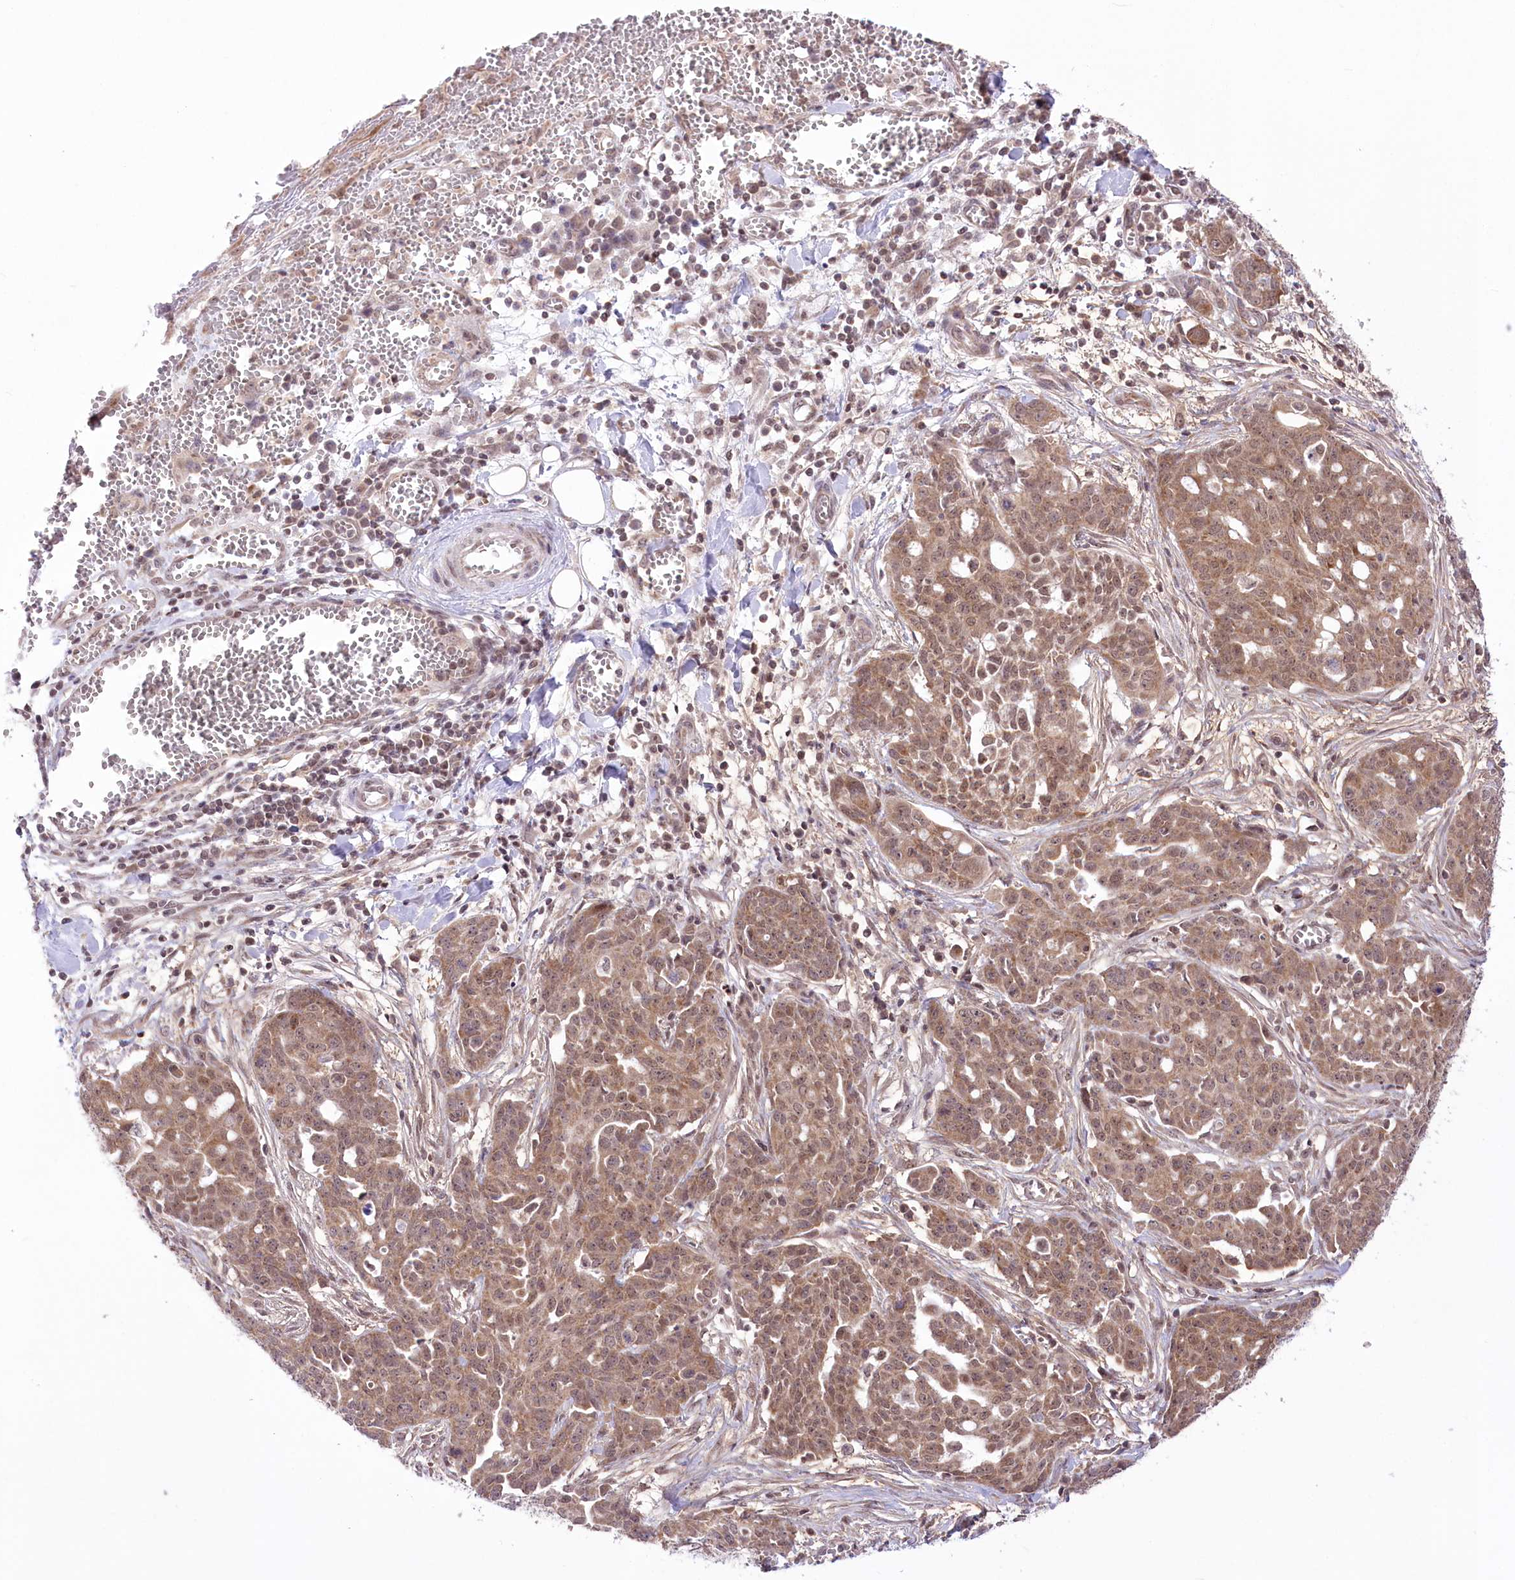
{"staining": {"intensity": "moderate", "quantity": ">75%", "location": "cytoplasmic/membranous,nuclear"}, "tissue": "ovarian cancer", "cell_type": "Tumor cells", "image_type": "cancer", "snomed": [{"axis": "morphology", "description": "Cystadenocarcinoma, serous, NOS"}, {"axis": "topography", "description": "Soft tissue"}, {"axis": "topography", "description": "Ovary"}], "caption": "Ovarian cancer (serous cystadenocarcinoma) stained with DAB IHC displays medium levels of moderate cytoplasmic/membranous and nuclear positivity in about >75% of tumor cells.", "gene": "ZMAT2", "patient": {"sex": "female", "age": 57}}